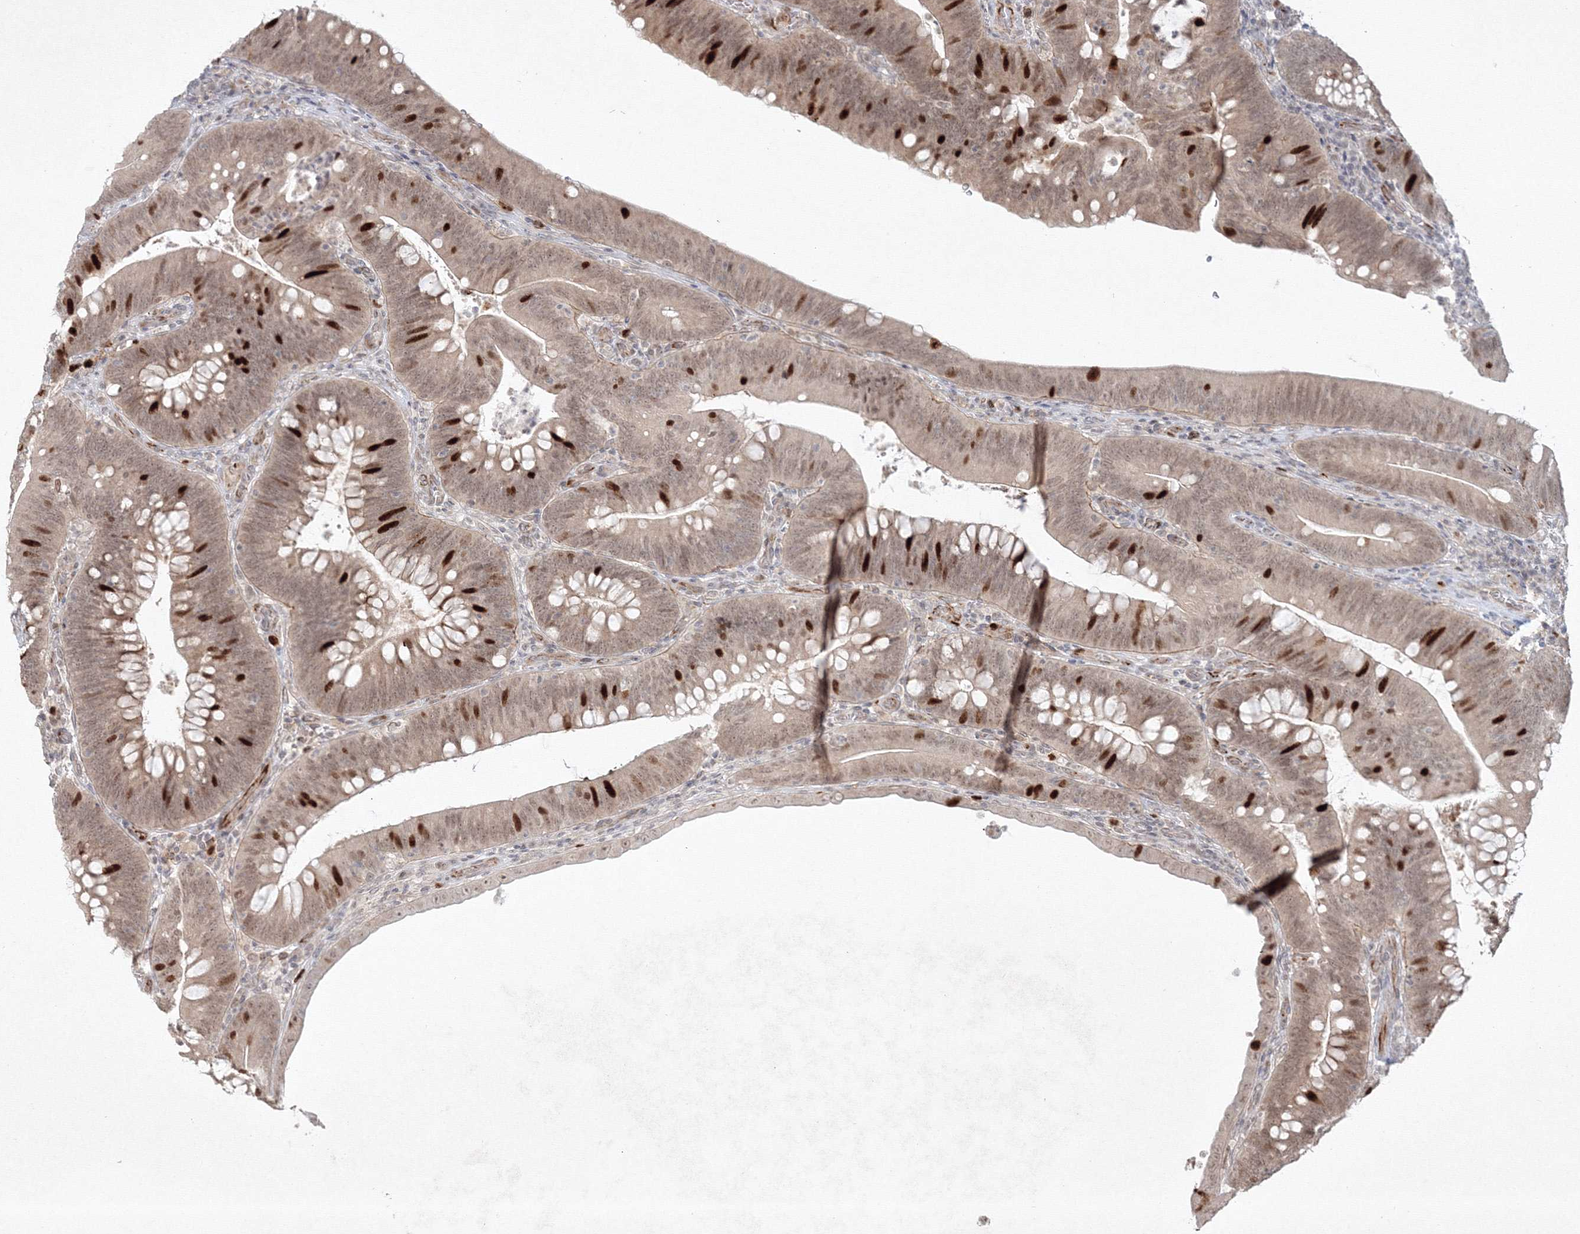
{"staining": {"intensity": "strong", "quantity": "25%-75%", "location": "cytoplasmic/membranous,nuclear"}, "tissue": "colorectal cancer", "cell_type": "Tumor cells", "image_type": "cancer", "snomed": [{"axis": "morphology", "description": "Normal tissue, NOS"}, {"axis": "topography", "description": "Colon"}], "caption": "IHC micrograph of colorectal cancer stained for a protein (brown), which exhibits high levels of strong cytoplasmic/membranous and nuclear staining in approximately 25%-75% of tumor cells.", "gene": "KIF20A", "patient": {"sex": "female", "age": 82}}